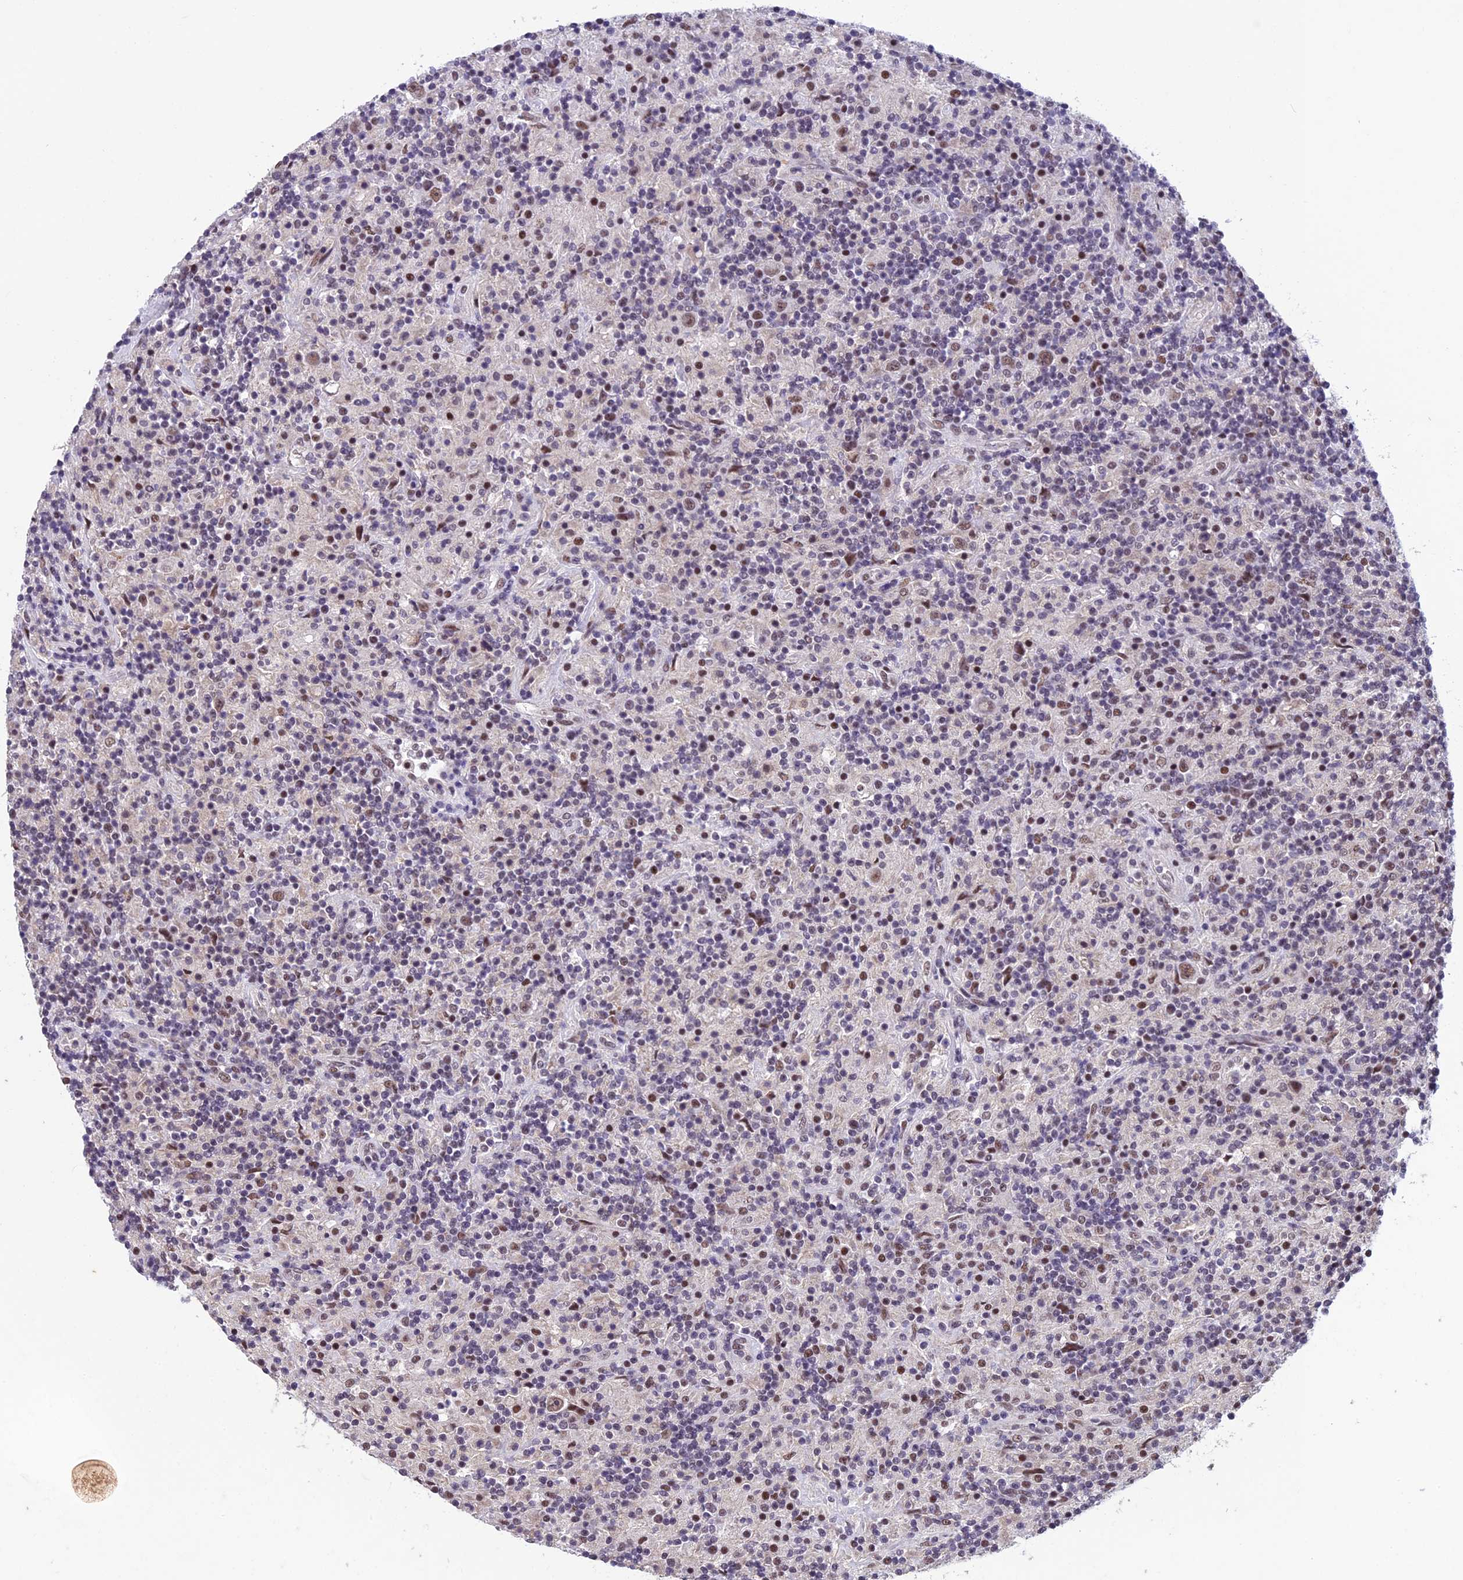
{"staining": {"intensity": "weak", "quantity": ">75%", "location": "nuclear"}, "tissue": "lymphoma", "cell_type": "Tumor cells", "image_type": "cancer", "snomed": [{"axis": "morphology", "description": "Hodgkin's disease, NOS"}, {"axis": "topography", "description": "Lymph node"}], "caption": "The photomicrograph shows a brown stain indicating the presence of a protein in the nuclear of tumor cells in lymphoma.", "gene": "RNF40", "patient": {"sex": "male", "age": 70}}